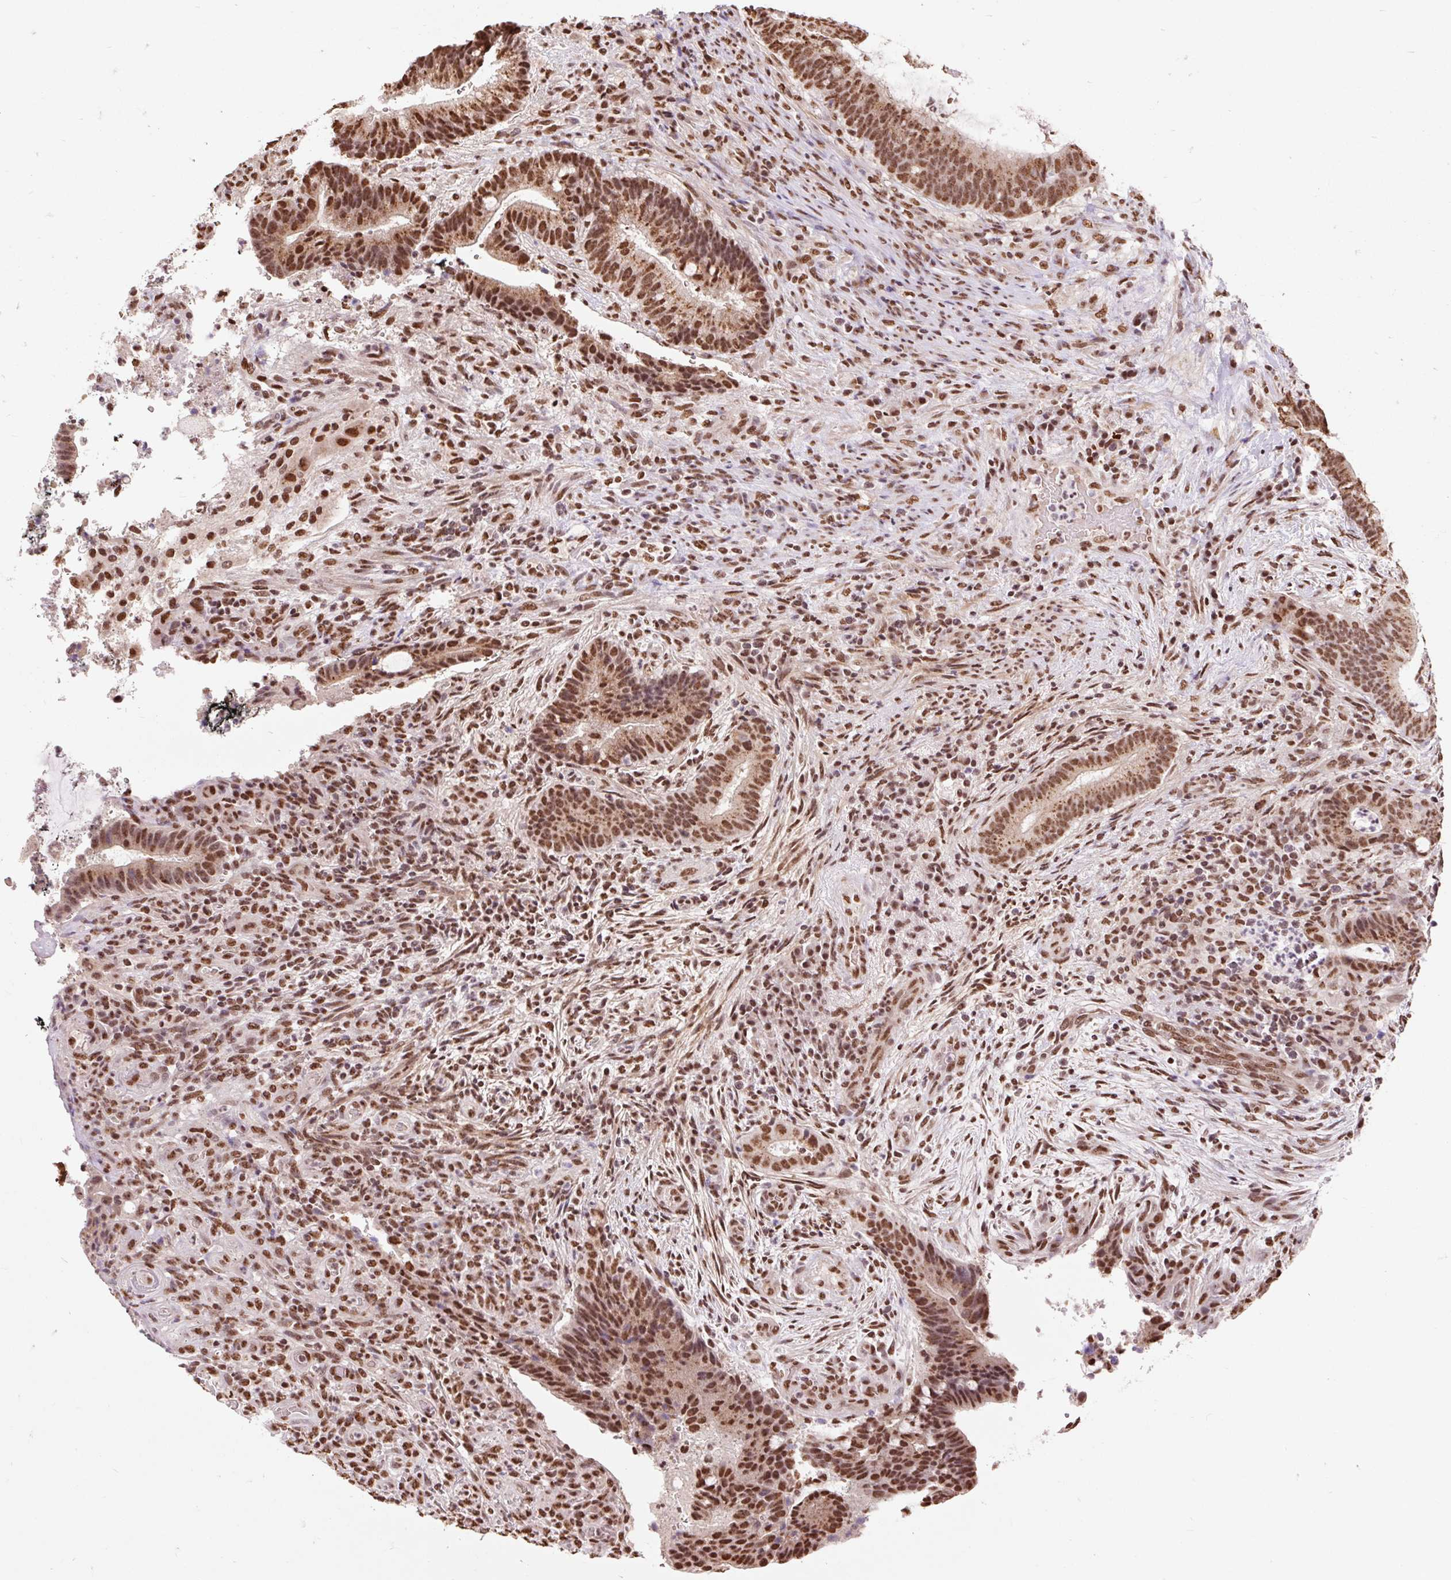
{"staining": {"intensity": "strong", "quantity": ">75%", "location": "nuclear"}, "tissue": "colorectal cancer", "cell_type": "Tumor cells", "image_type": "cancer", "snomed": [{"axis": "morphology", "description": "Adenocarcinoma, NOS"}, {"axis": "topography", "description": "Colon"}], "caption": "Immunohistochemistry (IHC) of colorectal adenocarcinoma exhibits high levels of strong nuclear expression in approximately >75% of tumor cells. The protein of interest is shown in brown color, while the nuclei are stained blue.", "gene": "BICRA", "patient": {"sex": "female", "age": 43}}